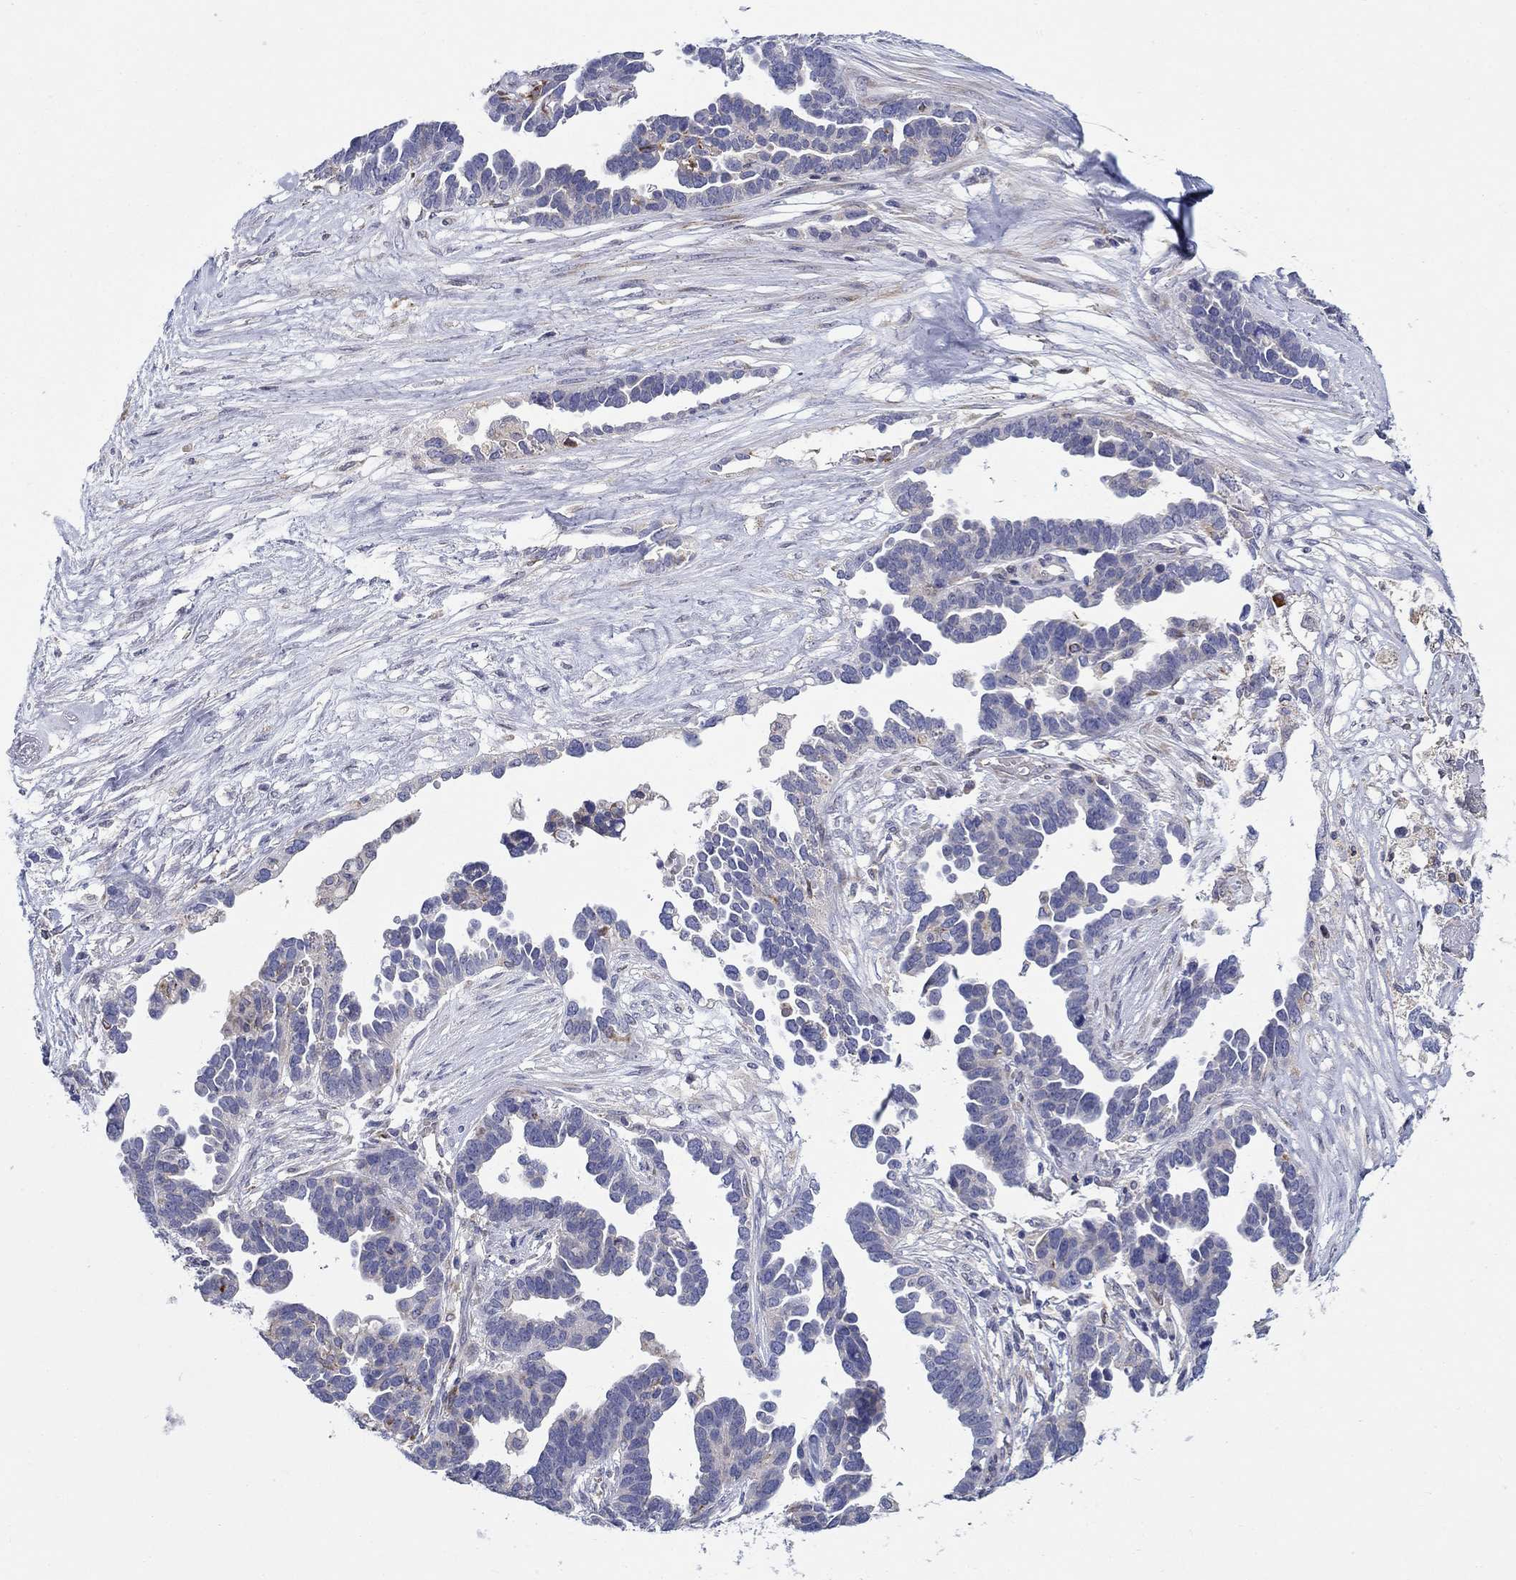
{"staining": {"intensity": "negative", "quantity": "none", "location": "none"}, "tissue": "ovarian cancer", "cell_type": "Tumor cells", "image_type": "cancer", "snomed": [{"axis": "morphology", "description": "Cystadenocarcinoma, serous, NOS"}, {"axis": "topography", "description": "Ovary"}], "caption": "An immunohistochemistry micrograph of ovarian cancer (serous cystadenocarcinoma) is shown. There is no staining in tumor cells of ovarian cancer (serous cystadenocarcinoma). (DAB immunohistochemistry (IHC) with hematoxylin counter stain).", "gene": "QRFPR", "patient": {"sex": "female", "age": 54}}